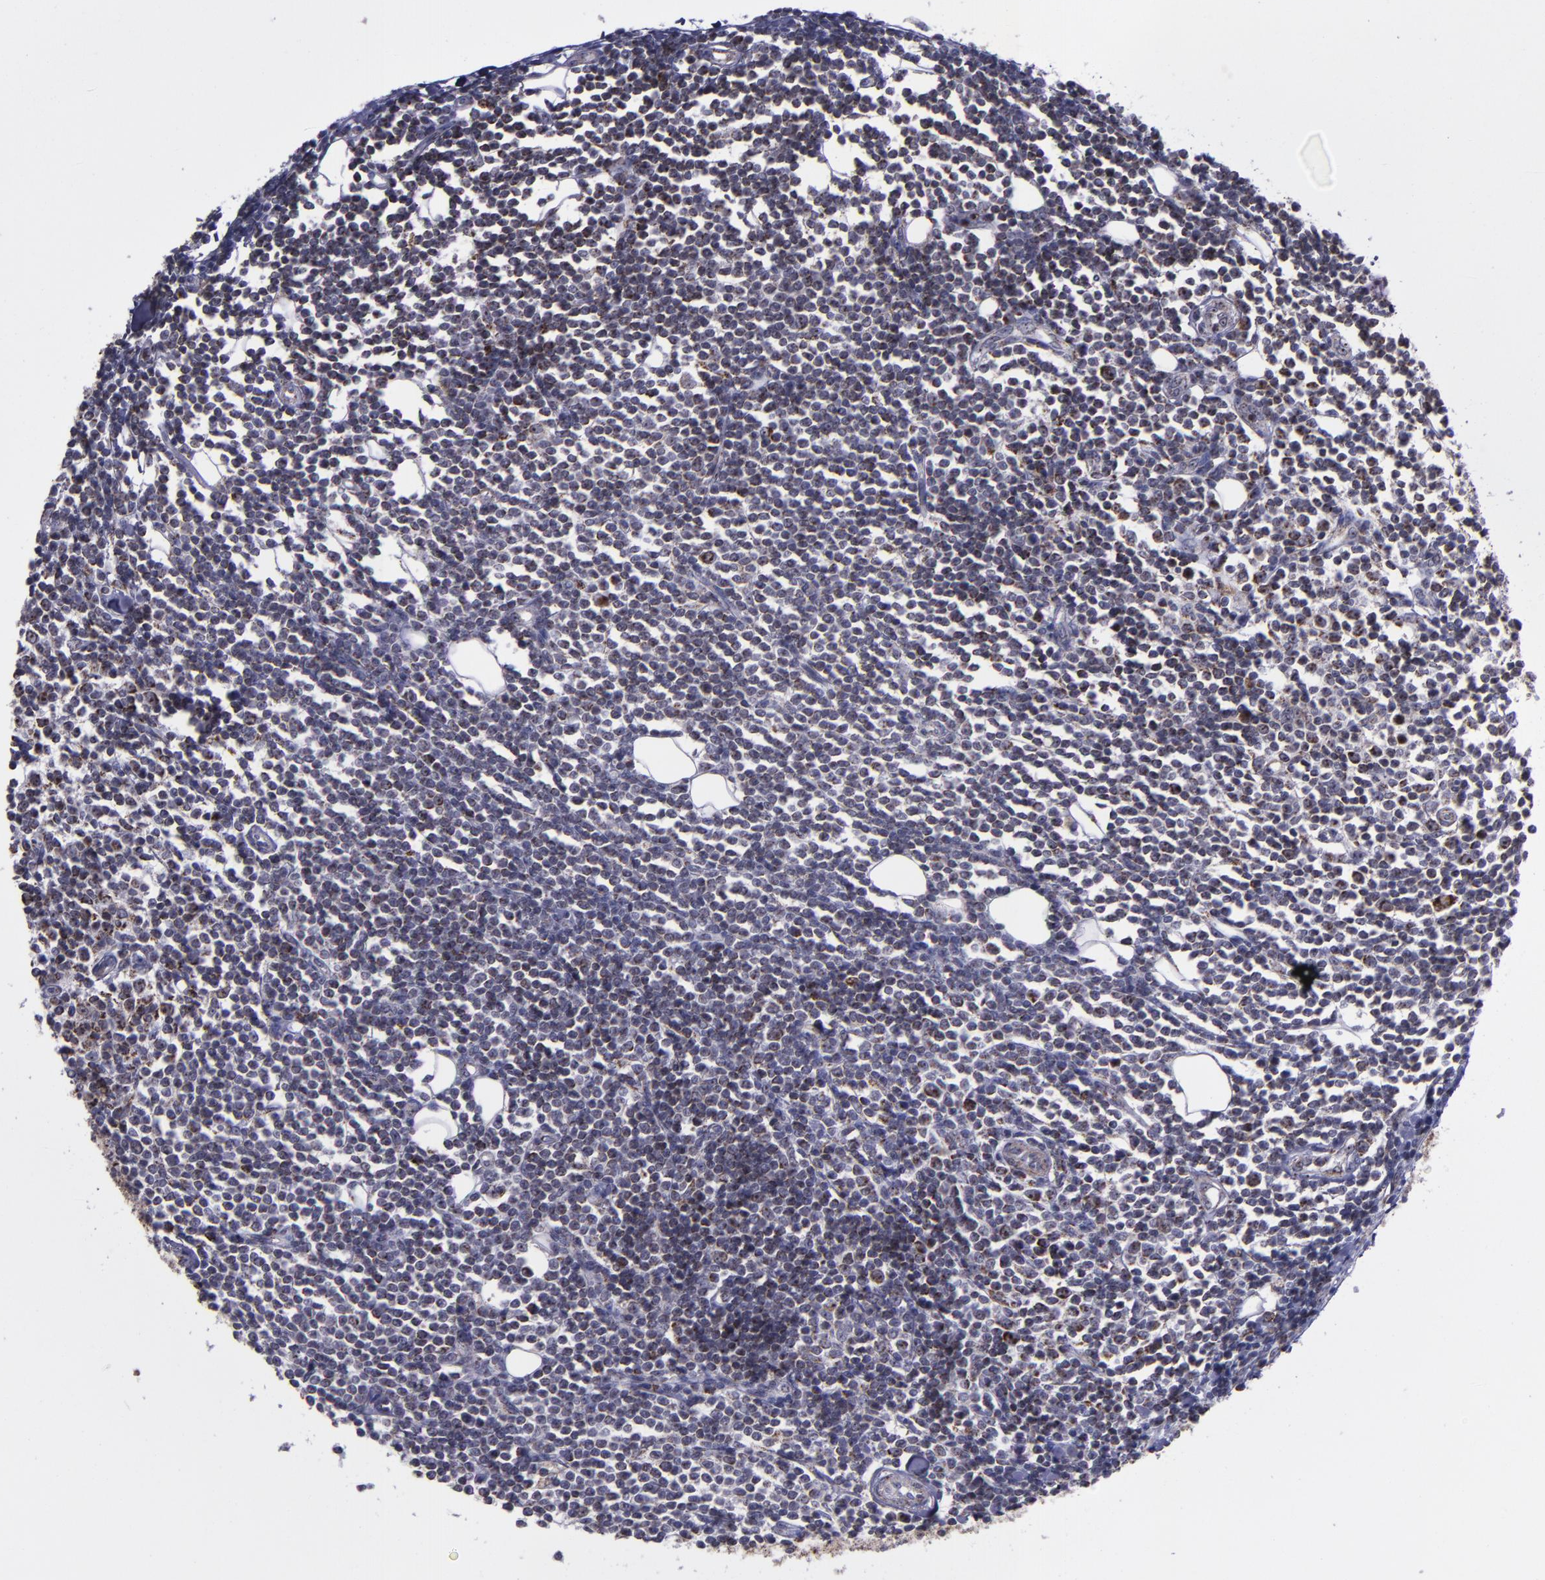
{"staining": {"intensity": "moderate", "quantity": "<25%", "location": "cytoplasmic/membranous"}, "tissue": "lymphoma", "cell_type": "Tumor cells", "image_type": "cancer", "snomed": [{"axis": "morphology", "description": "Malignant lymphoma, non-Hodgkin's type, Low grade"}, {"axis": "topography", "description": "Soft tissue"}], "caption": "Immunohistochemistry micrograph of human lymphoma stained for a protein (brown), which demonstrates low levels of moderate cytoplasmic/membranous positivity in approximately <25% of tumor cells.", "gene": "LONP1", "patient": {"sex": "male", "age": 92}}